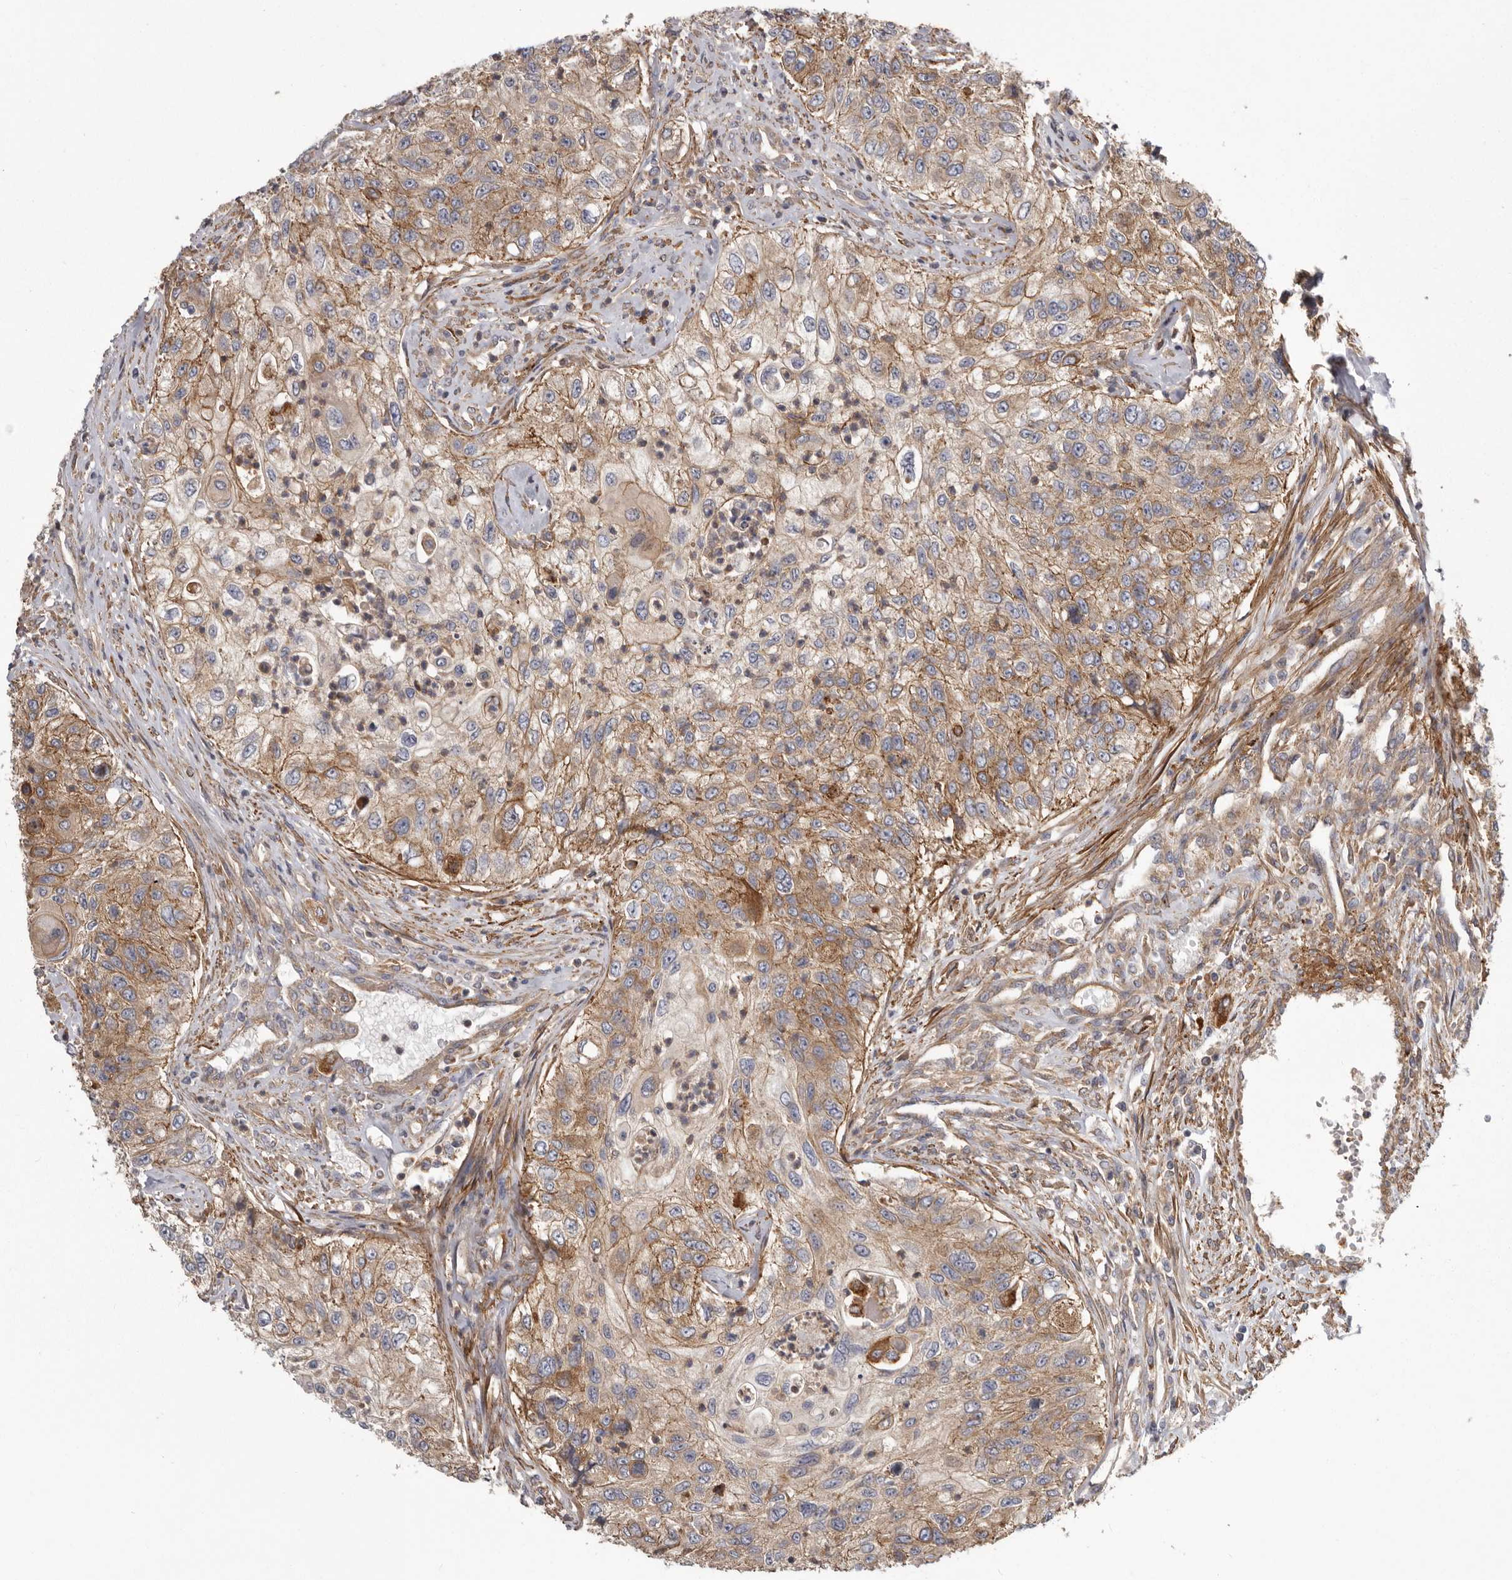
{"staining": {"intensity": "moderate", "quantity": ">75%", "location": "cytoplasmic/membranous"}, "tissue": "urothelial cancer", "cell_type": "Tumor cells", "image_type": "cancer", "snomed": [{"axis": "morphology", "description": "Urothelial carcinoma, High grade"}, {"axis": "topography", "description": "Urinary bladder"}], "caption": "The immunohistochemical stain shows moderate cytoplasmic/membranous expression in tumor cells of high-grade urothelial carcinoma tissue. Nuclei are stained in blue.", "gene": "ENAH", "patient": {"sex": "female", "age": 60}}